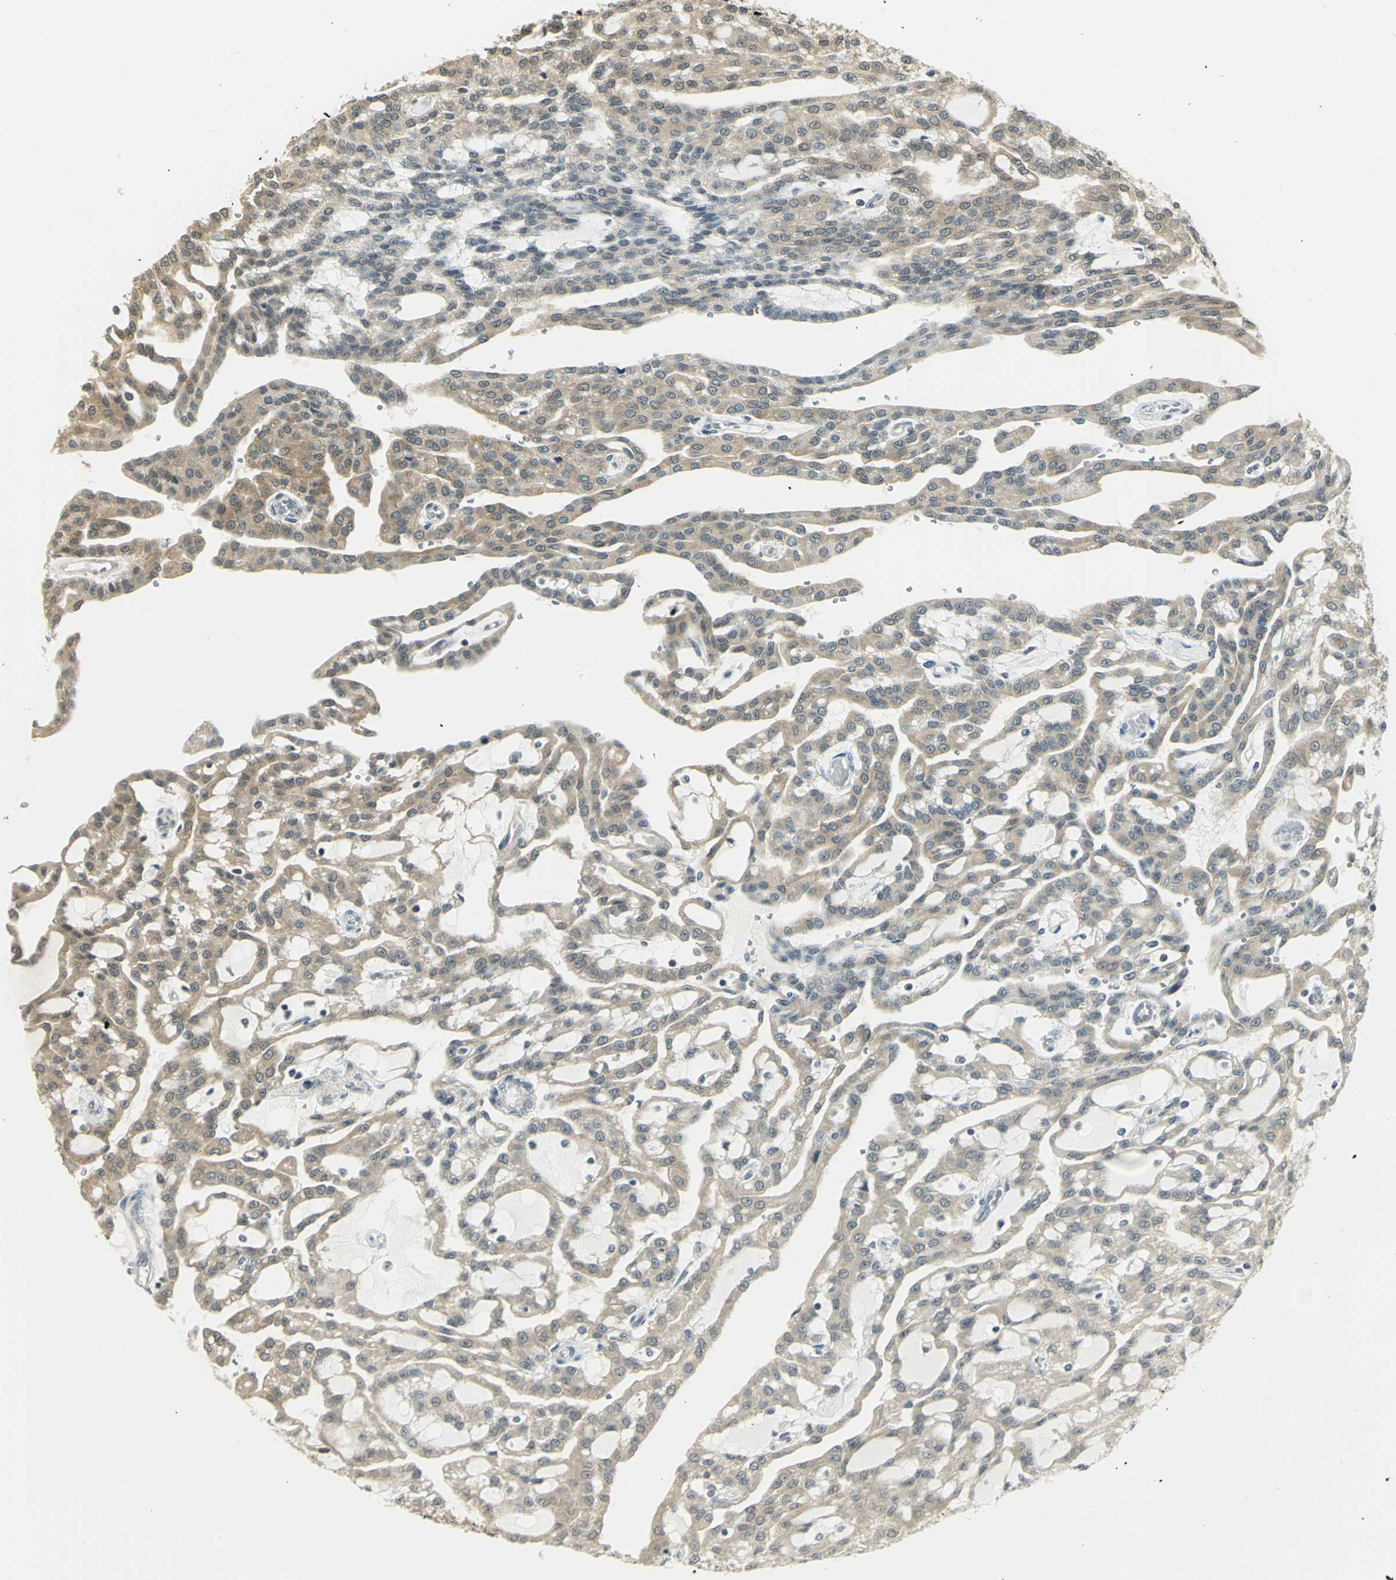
{"staining": {"intensity": "weak", "quantity": "25%-75%", "location": "cytoplasmic/membranous"}, "tissue": "renal cancer", "cell_type": "Tumor cells", "image_type": "cancer", "snomed": [{"axis": "morphology", "description": "Adenocarcinoma, NOS"}, {"axis": "topography", "description": "Kidney"}], "caption": "Renal cancer tissue reveals weak cytoplasmic/membranous expression in about 25%-75% of tumor cells (Stains: DAB (3,3'-diaminobenzidine) in brown, nuclei in blue, Microscopy: brightfield microscopy at high magnification).", "gene": "CDC34", "patient": {"sex": "male", "age": 63}}